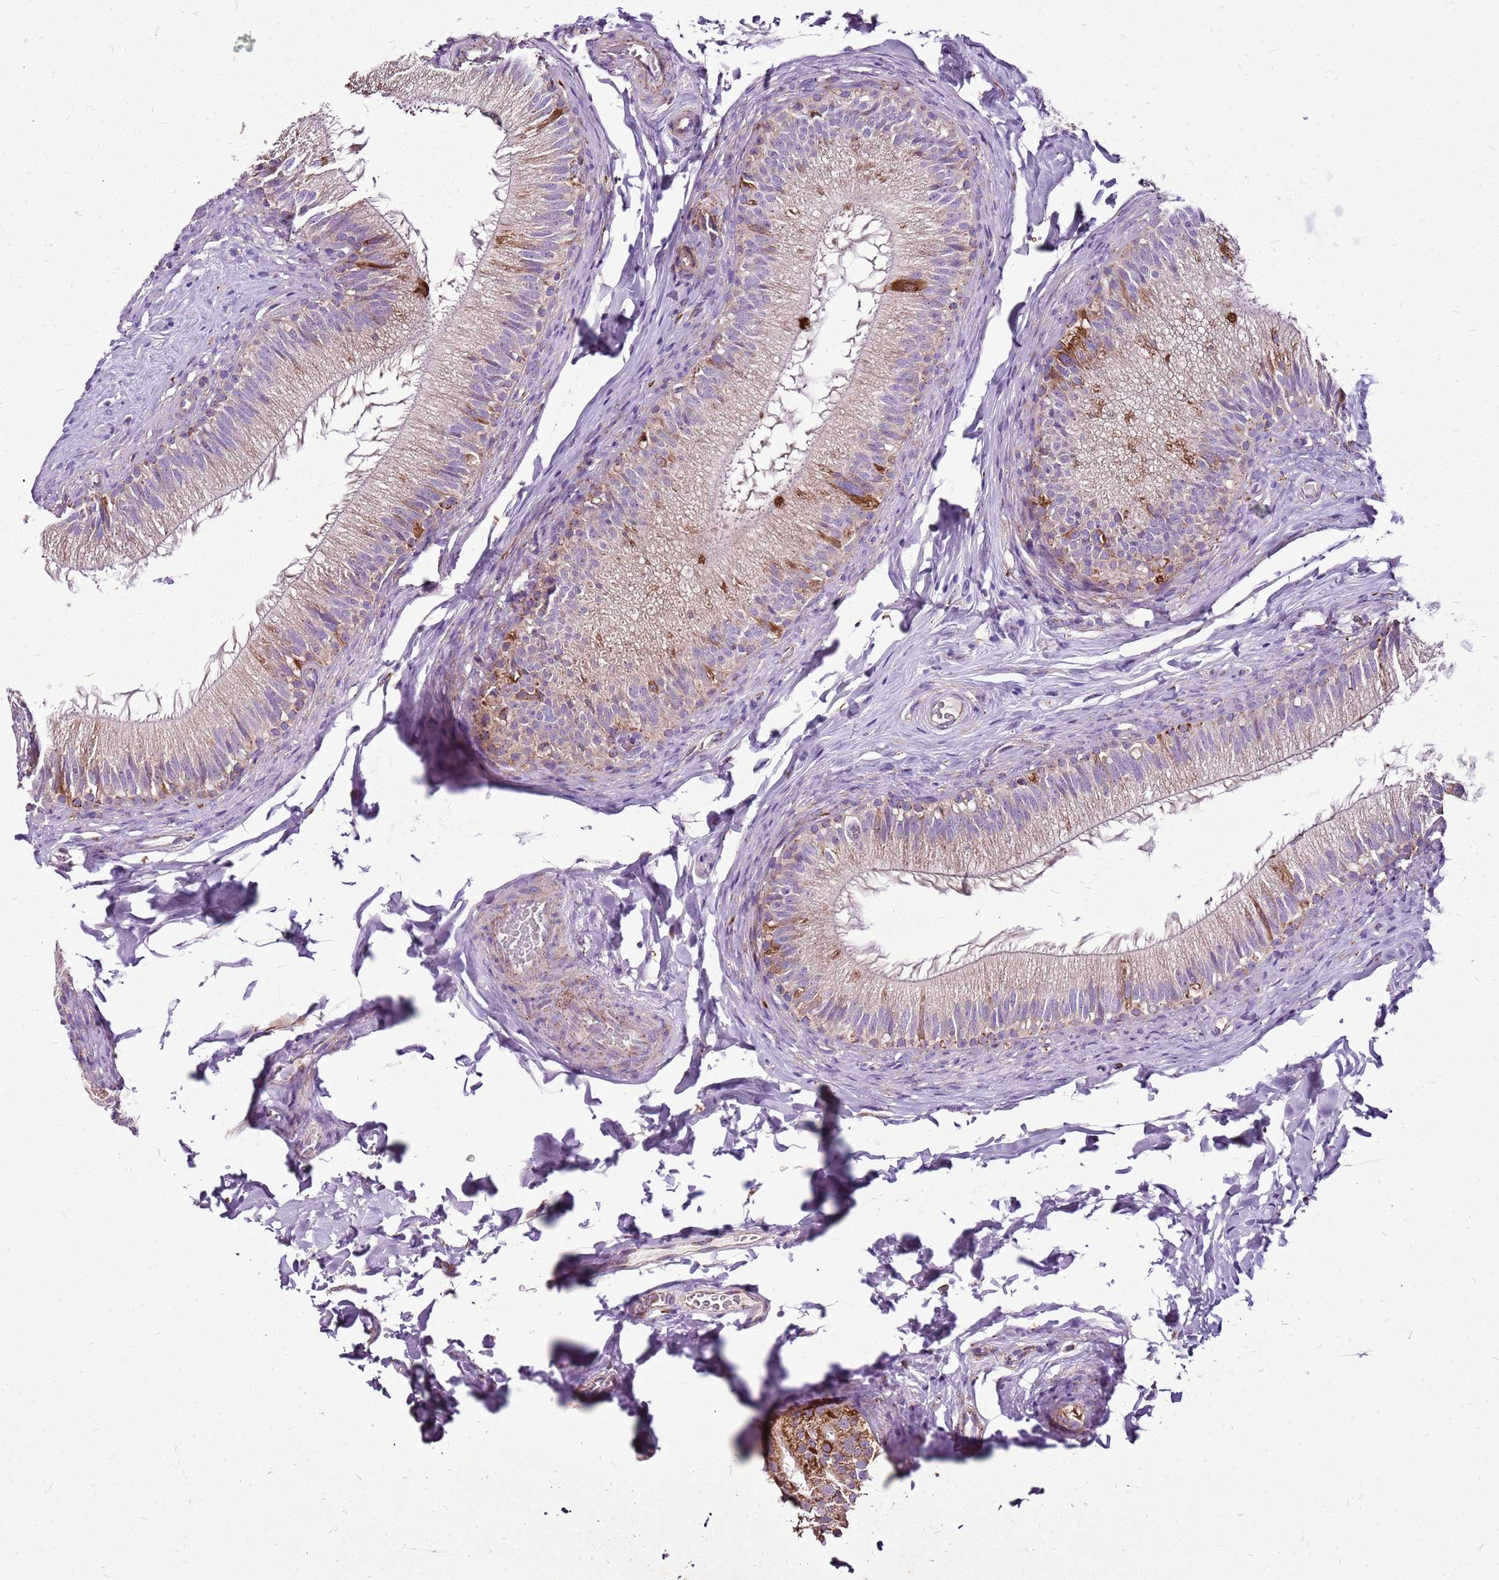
{"staining": {"intensity": "strong", "quantity": "<25%", "location": "cytoplasmic/membranous"}, "tissue": "epididymis", "cell_type": "Glandular cells", "image_type": "normal", "snomed": [{"axis": "morphology", "description": "Normal tissue, NOS"}, {"axis": "topography", "description": "Epididymis"}], "caption": "DAB (3,3'-diaminobenzidine) immunohistochemical staining of benign epididymis reveals strong cytoplasmic/membranous protein expression in approximately <25% of glandular cells. Using DAB (brown) and hematoxylin (blue) stains, captured at high magnification using brightfield microscopy.", "gene": "GCDH", "patient": {"sex": "male", "age": 49}}